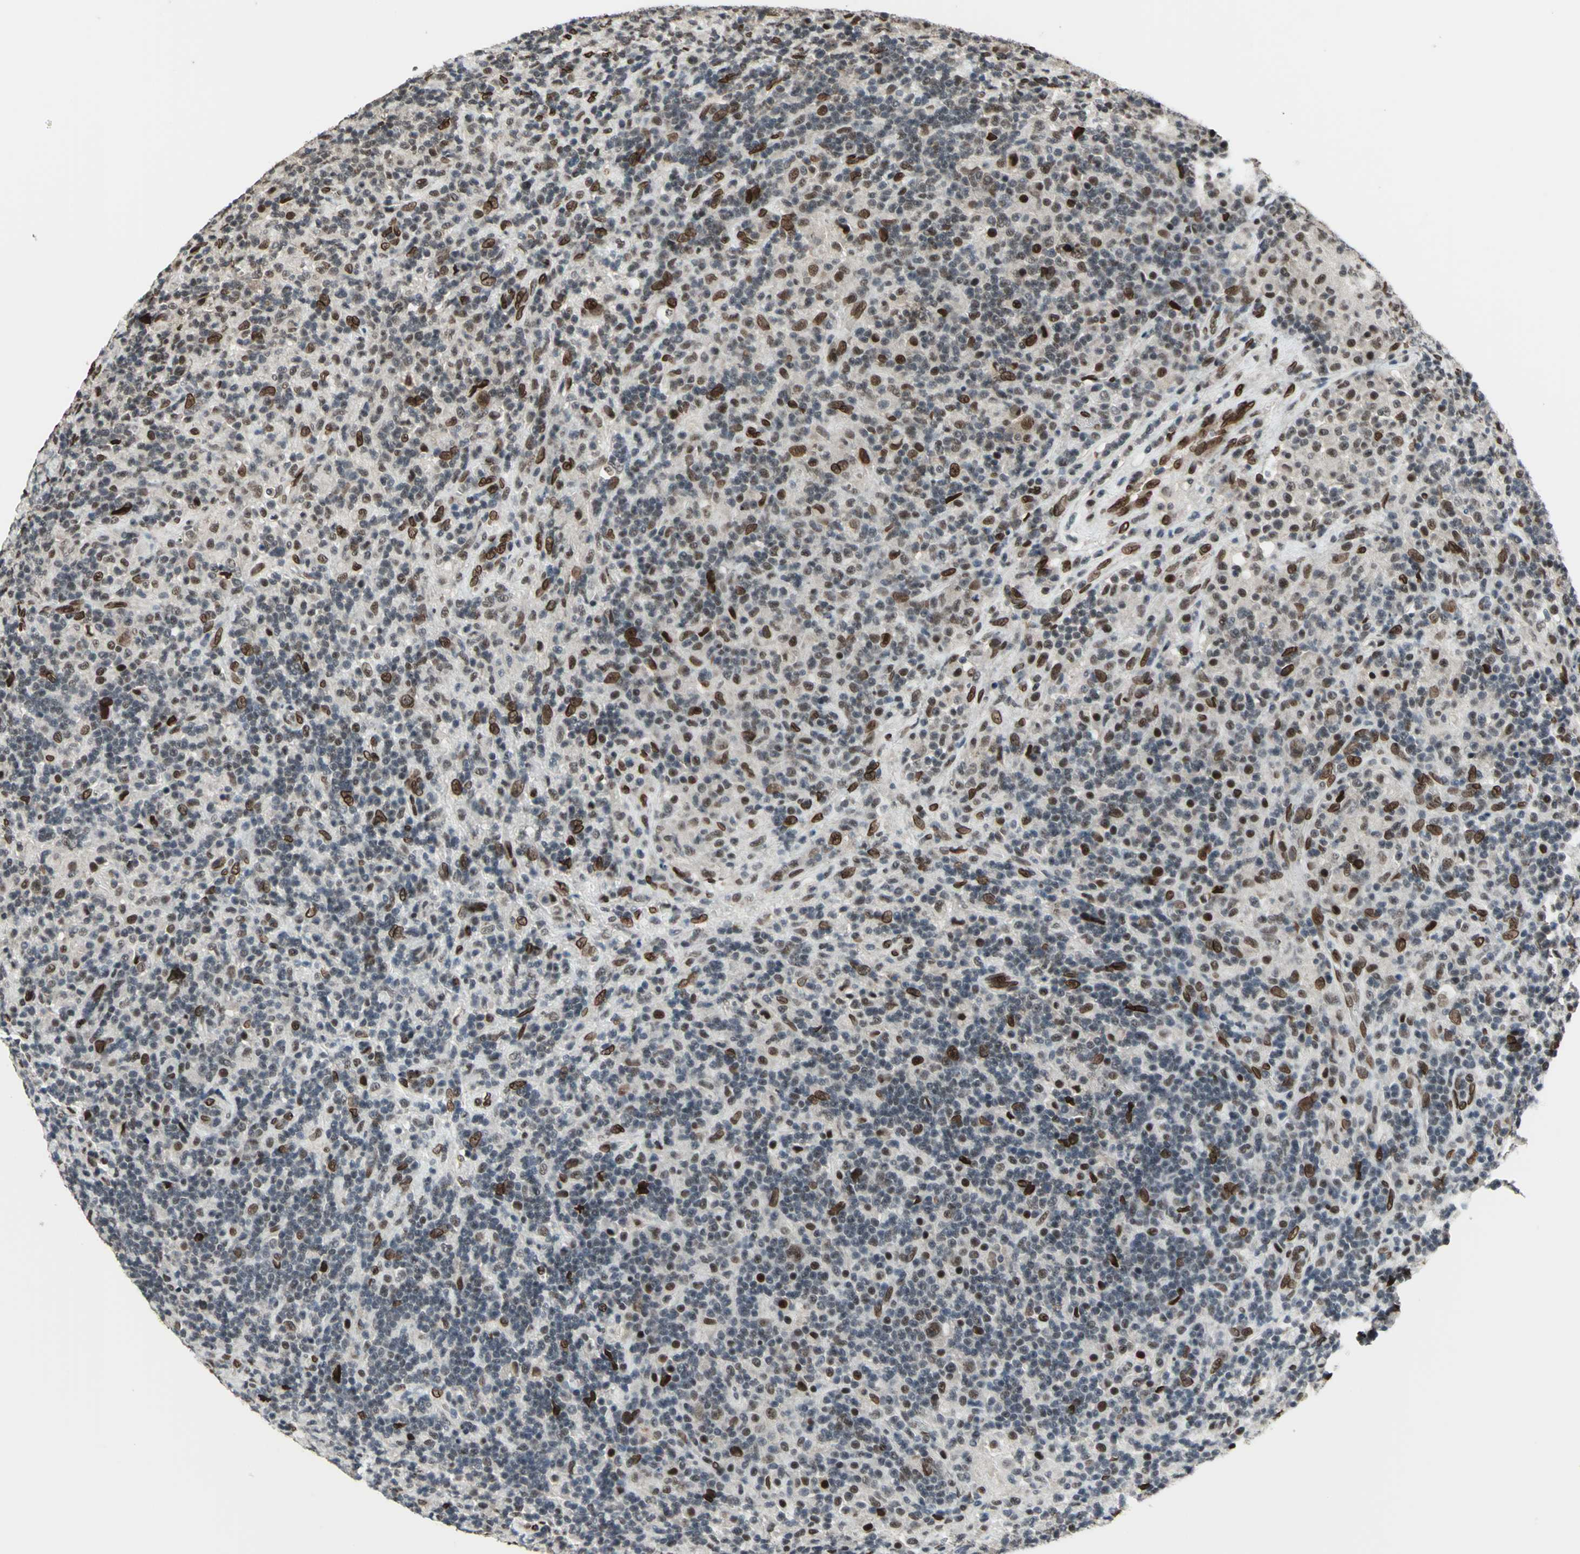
{"staining": {"intensity": "moderate", "quantity": "25%-75%", "location": "nuclear"}, "tissue": "lymphoma", "cell_type": "Tumor cells", "image_type": "cancer", "snomed": [{"axis": "morphology", "description": "Hodgkin's disease, NOS"}, {"axis": "topography", "description": "Lymph node"}], "caption": "A photomicrograph showing moderate nuclear positivity in approximately 25%-75% of tumor cells in Hodgkin's disease, as visualized by brown immunohistochemical staining.", "gene": "ISY1", "patient": {"sex": "male", "age": 70}}